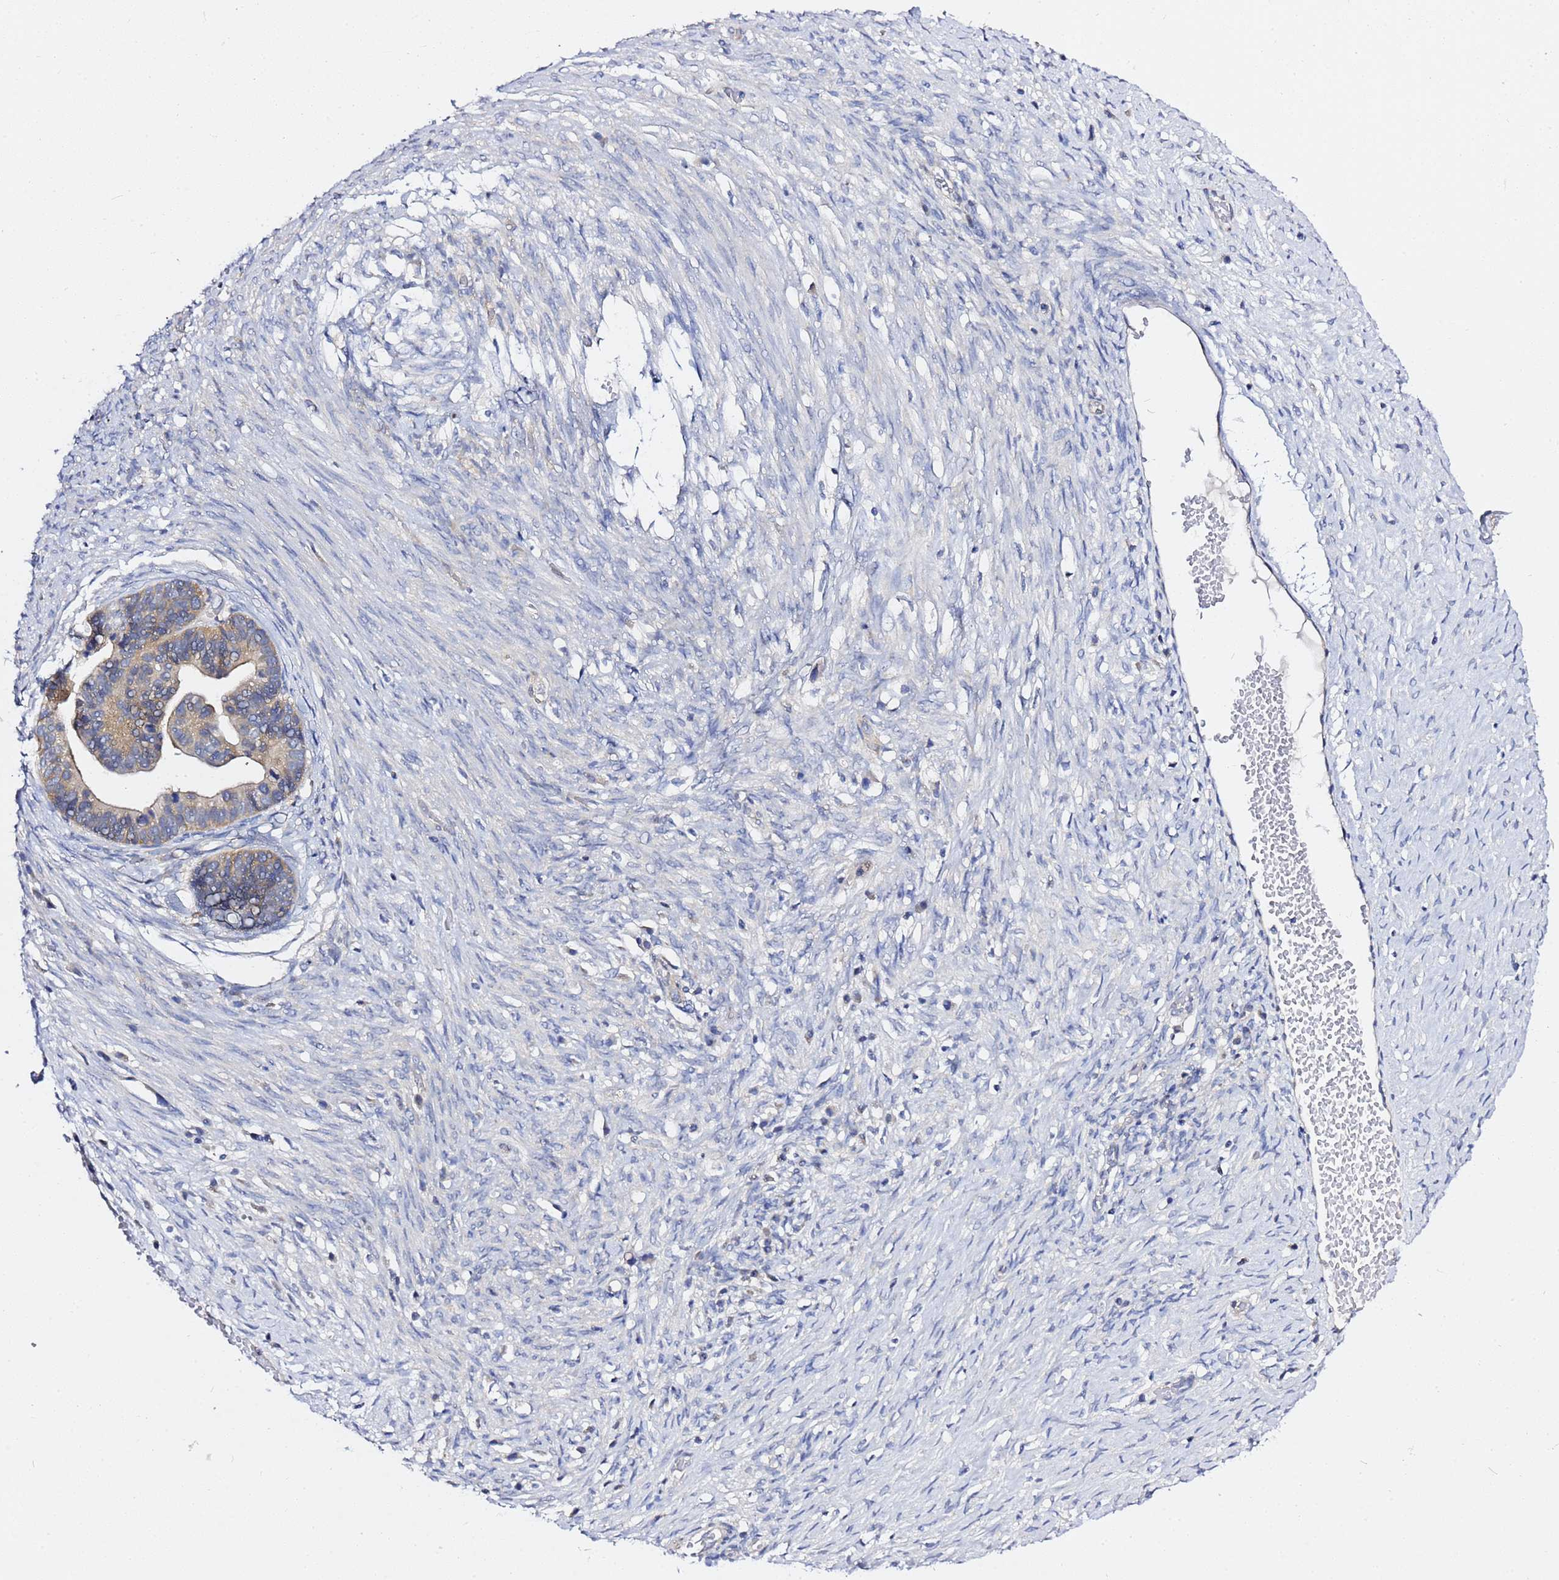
{"staining": {"intensity": "weak", "quantity": ">75%", "location": "cytoplasmic/membranous"}, "tissue": "ovarian cancer", "cell_type": "Tumor cells", "image_type": "cancer", "snomed": [{"axis": "morphology", "description": "Cystadenocarcinoma, serous, NOS"}, {"axis": "topography", "description": "Ovary"}], "caption": "Immunohistochemistry (IHC) image of neoplastic tissue: ovarian serous cystadenocarcinoma stained using IHC exhibits low levels of weak protein expression localized specifically in the cytoplasmic/membranous of tumor cells, appearing as a cytoplasmic/membranous brown color.", "gene": "LENG1", "patient": {"sex": "female", "age": 56}}